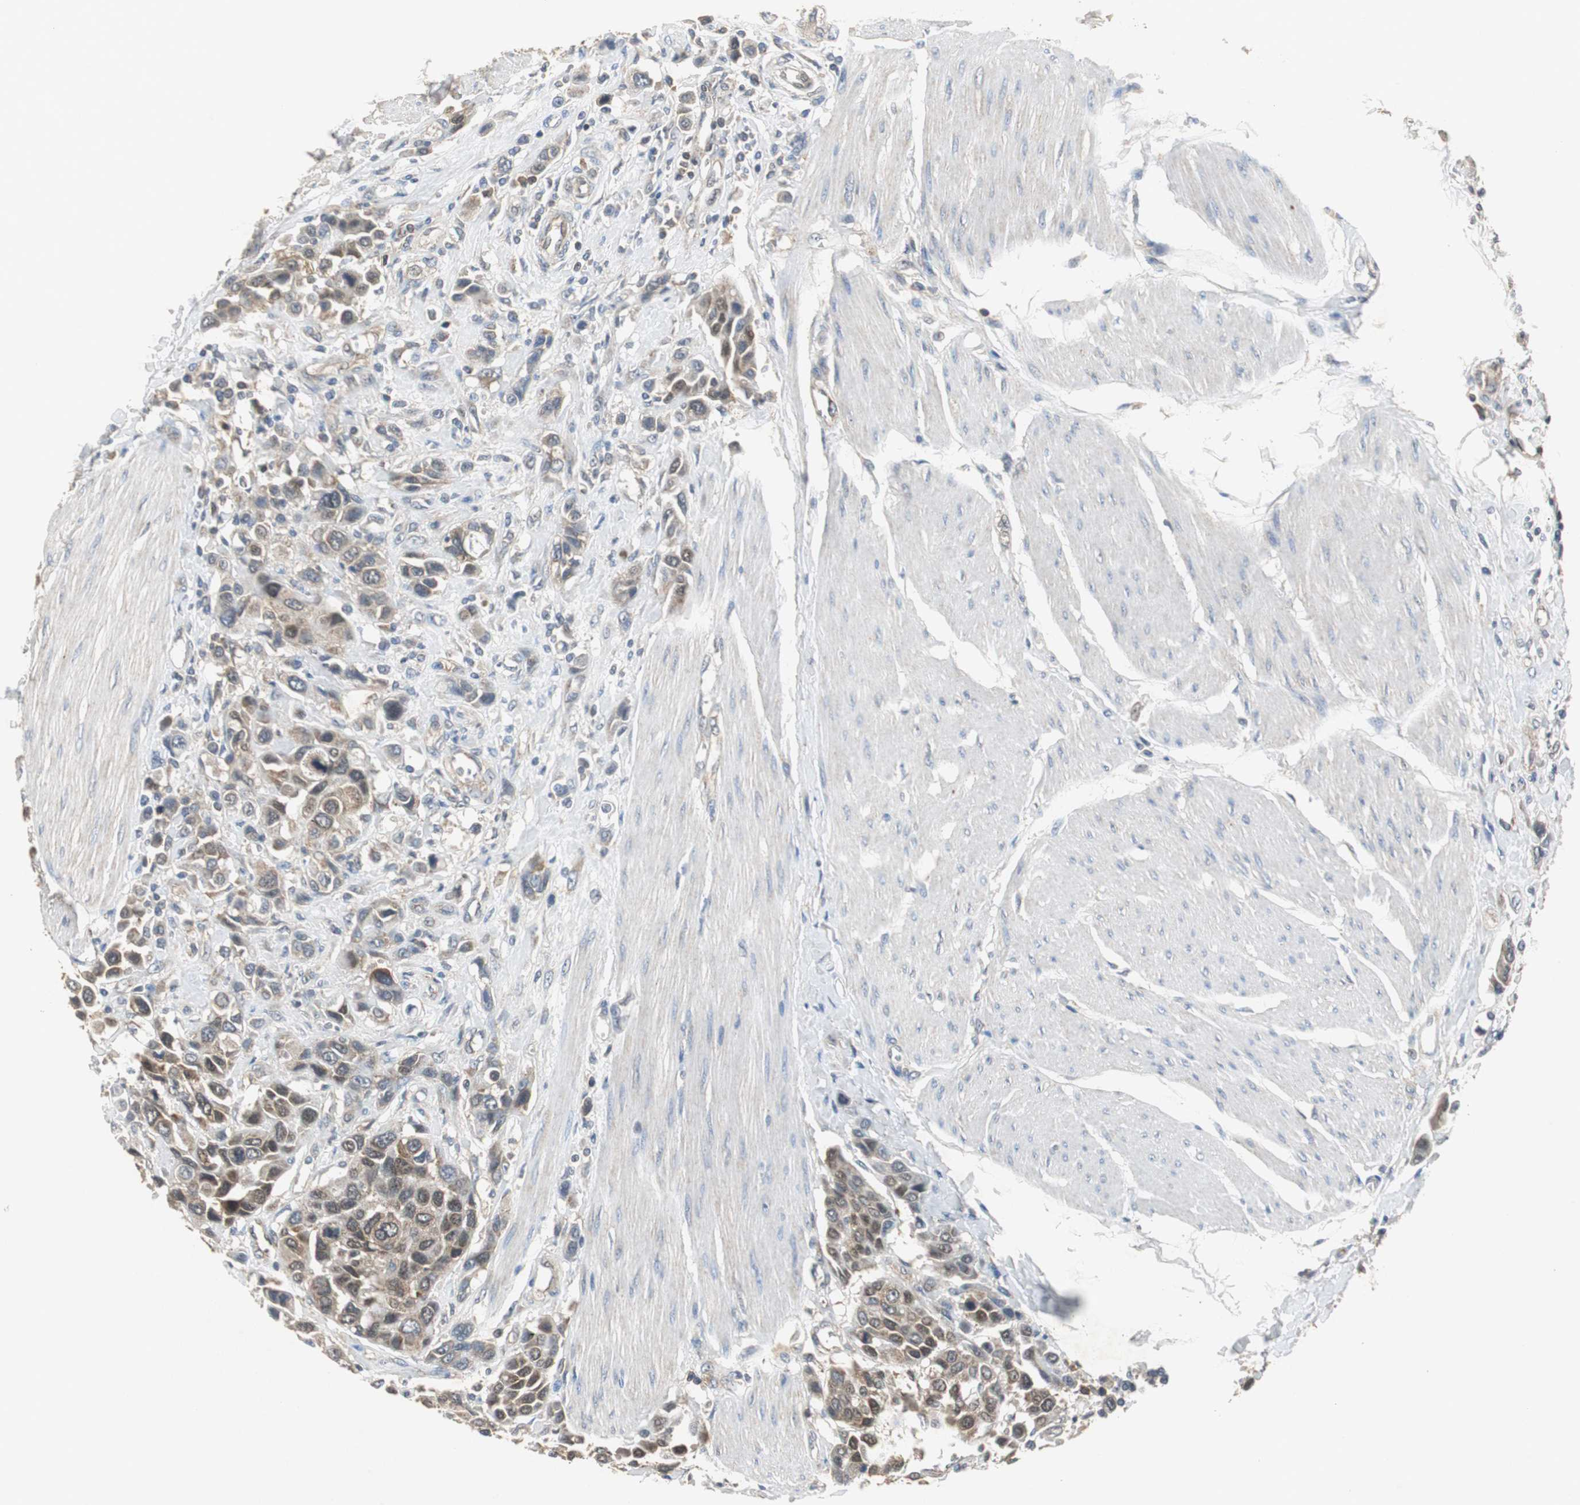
{"staining": {"intensity": "weak", "quantity": "25%-75%", "location": "cytoplasmic/membranous"}, "tissue": "urothelial cancer", "cell_type": "Tumor cells", "image_type": "cancer", "snomed": [{"axis": "morphology", "description": "Urothelial carcinoma, High grade"}, {"axis": "topography", "description": "Urinary bladder"}], "caption": "This image shows IHC staining of human high-grade urothelial carcinoma, with low weak cytoplasmic/membranous expression in approximately 25%-75% of tumor cells.", "gene": "VBP1", "patient": {"sex": "male", "age": 50}}